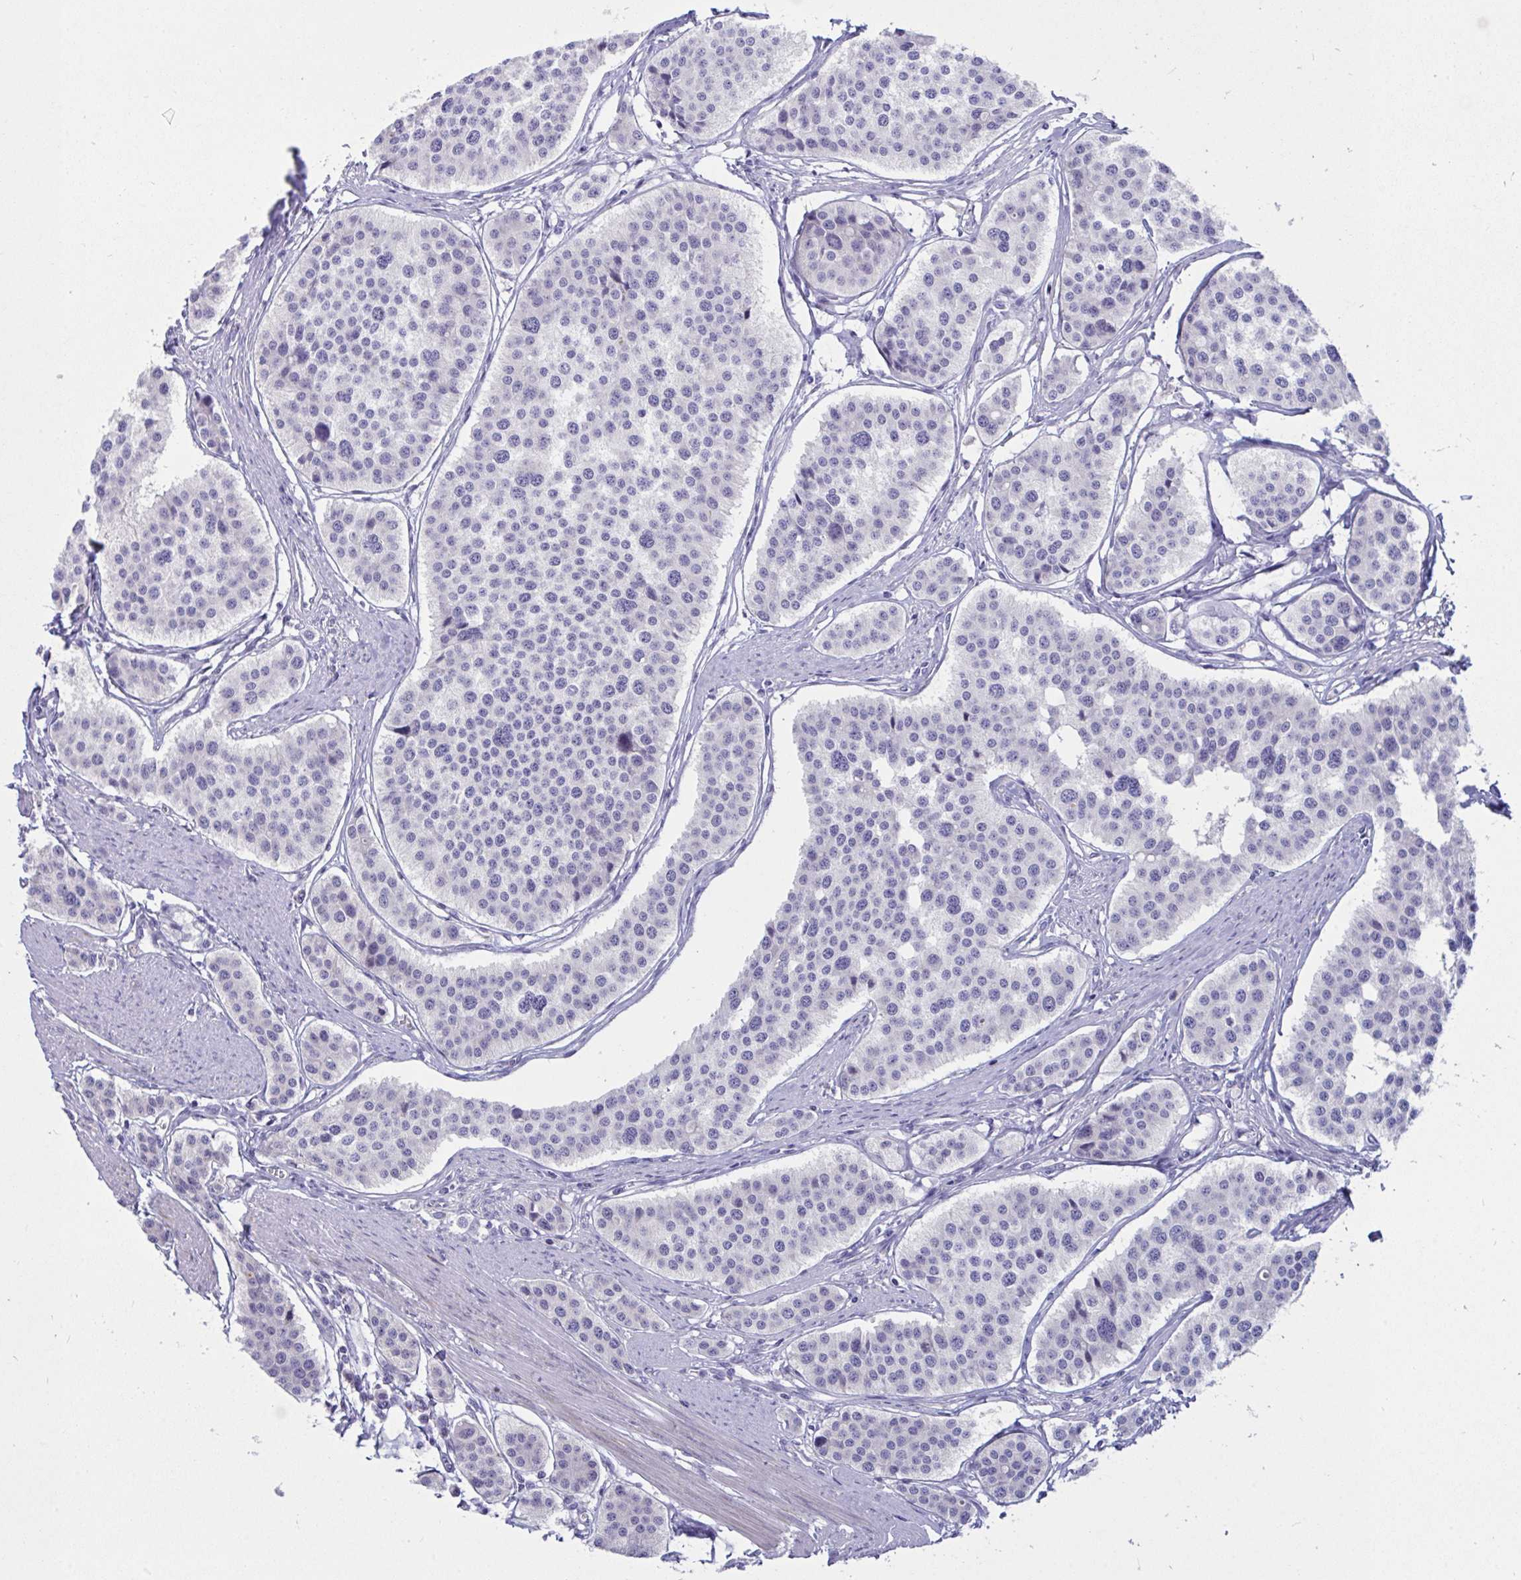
{"staining": {"intensity": "negative", "quantity": "none", "location": "none"}, "tissue": "carcinoid", "cell_type": "Tumor cells", "image_type": "cancer", "snomed": [{"axis": "morphology", "description": "Carcinoid, malignant, NOS"}, {"axis": "topography", "description": "Small intestine"}], "caption": "This is an immunohistochemistry image of malignant carcinoid. There is no expression in tumor cells.", "gene": "DTX3", "patient": {"sex": "male", "age": 60}}